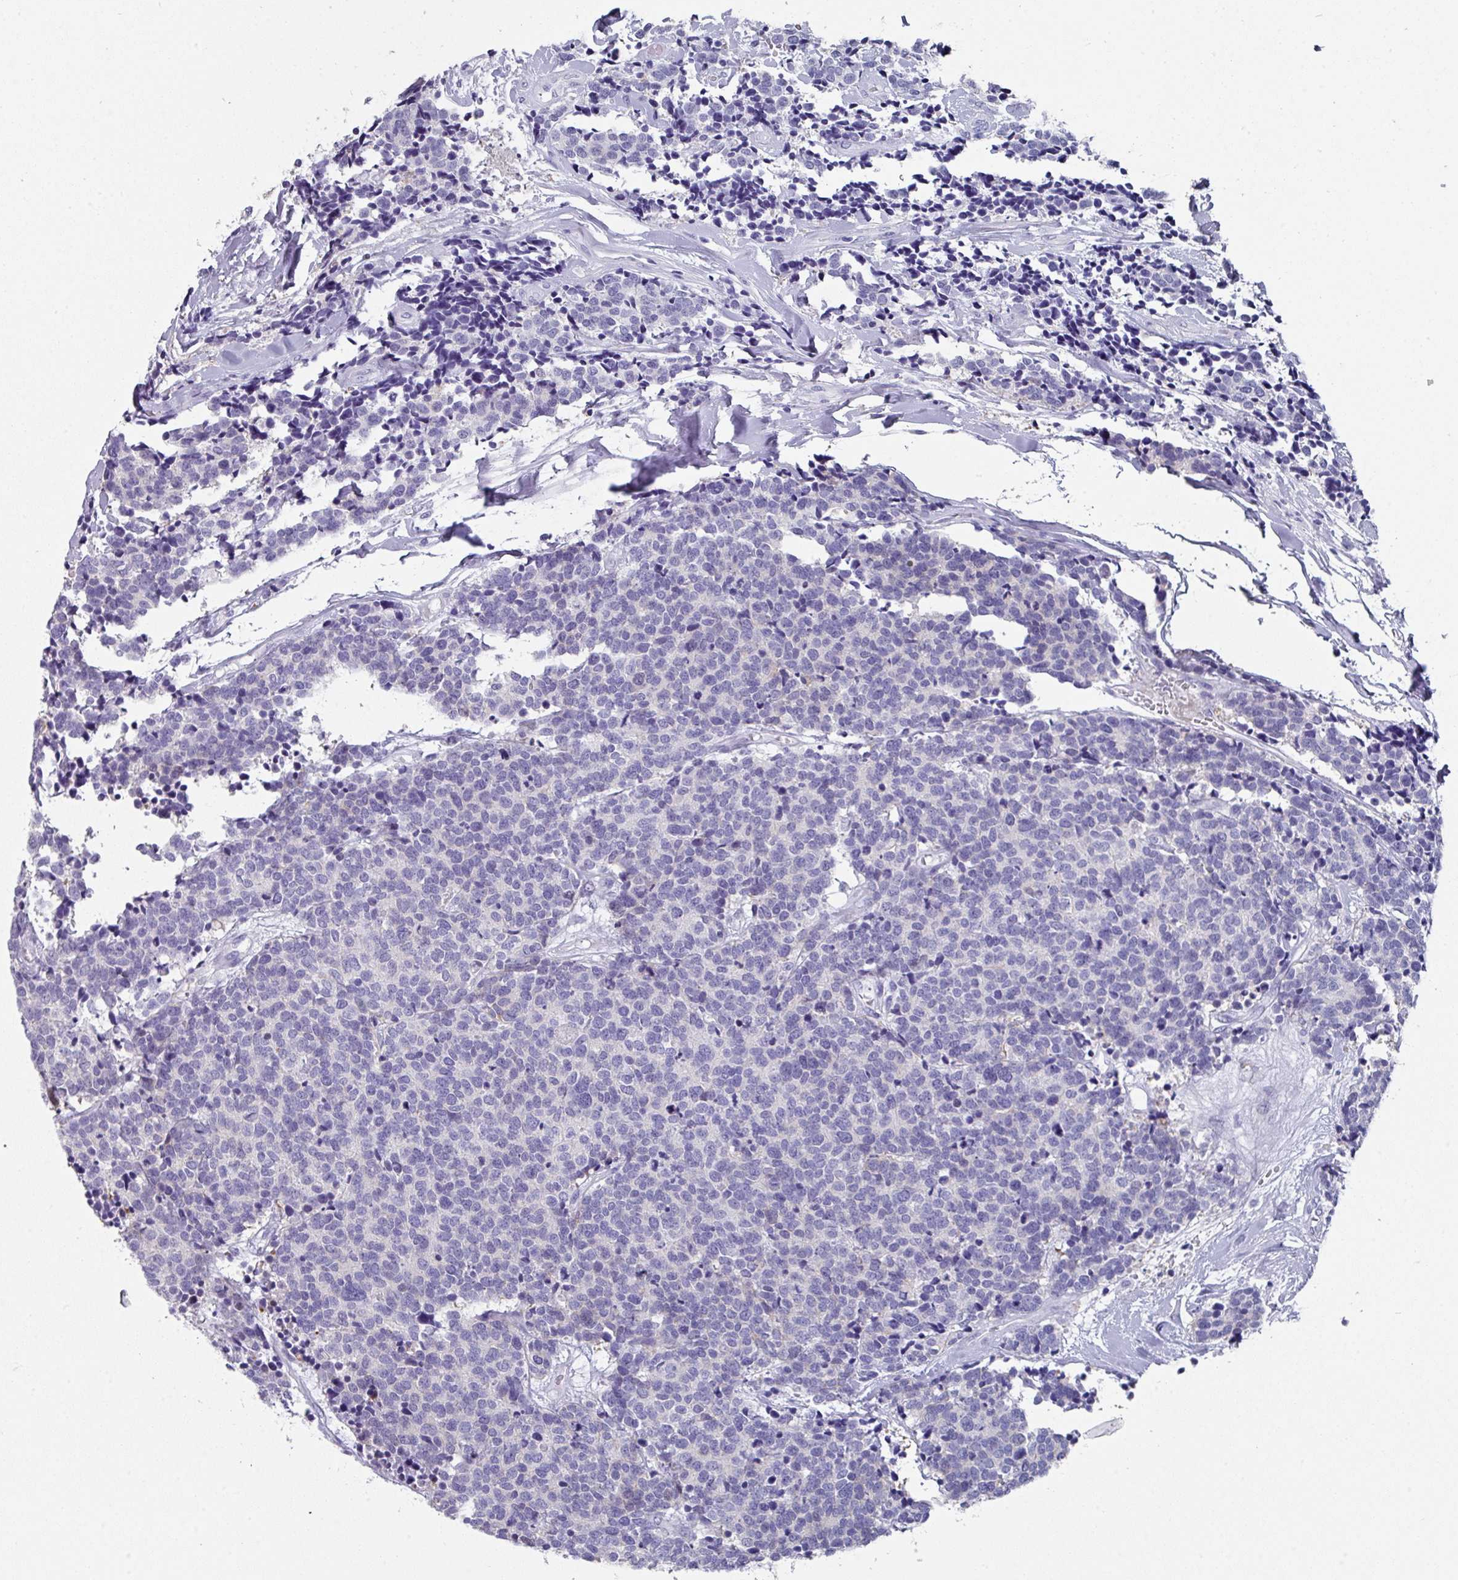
{"staining": {"intensity": "weak", "quantity": "<25%", "location": "cytoplasmic/membranous"}, "tissue": "carcinoid", "cell_type": "Tumor cells", "image_type": "cancer", "snomed": [{"axis": "morphology", "description": "Carcinoid, malignant, NOS"}, {"axis": "topography", "description": "Skin"}], "caption": "Immunohistochemistry histopathology image of neoplastic tissue: human malignant carcinoid stained with DAB (3,3'-diaminobenzidine) exhibits no significant protein expression in tumor cells.", "gene": "PEX10", "patient": {"sex": "female", "age": 79}}